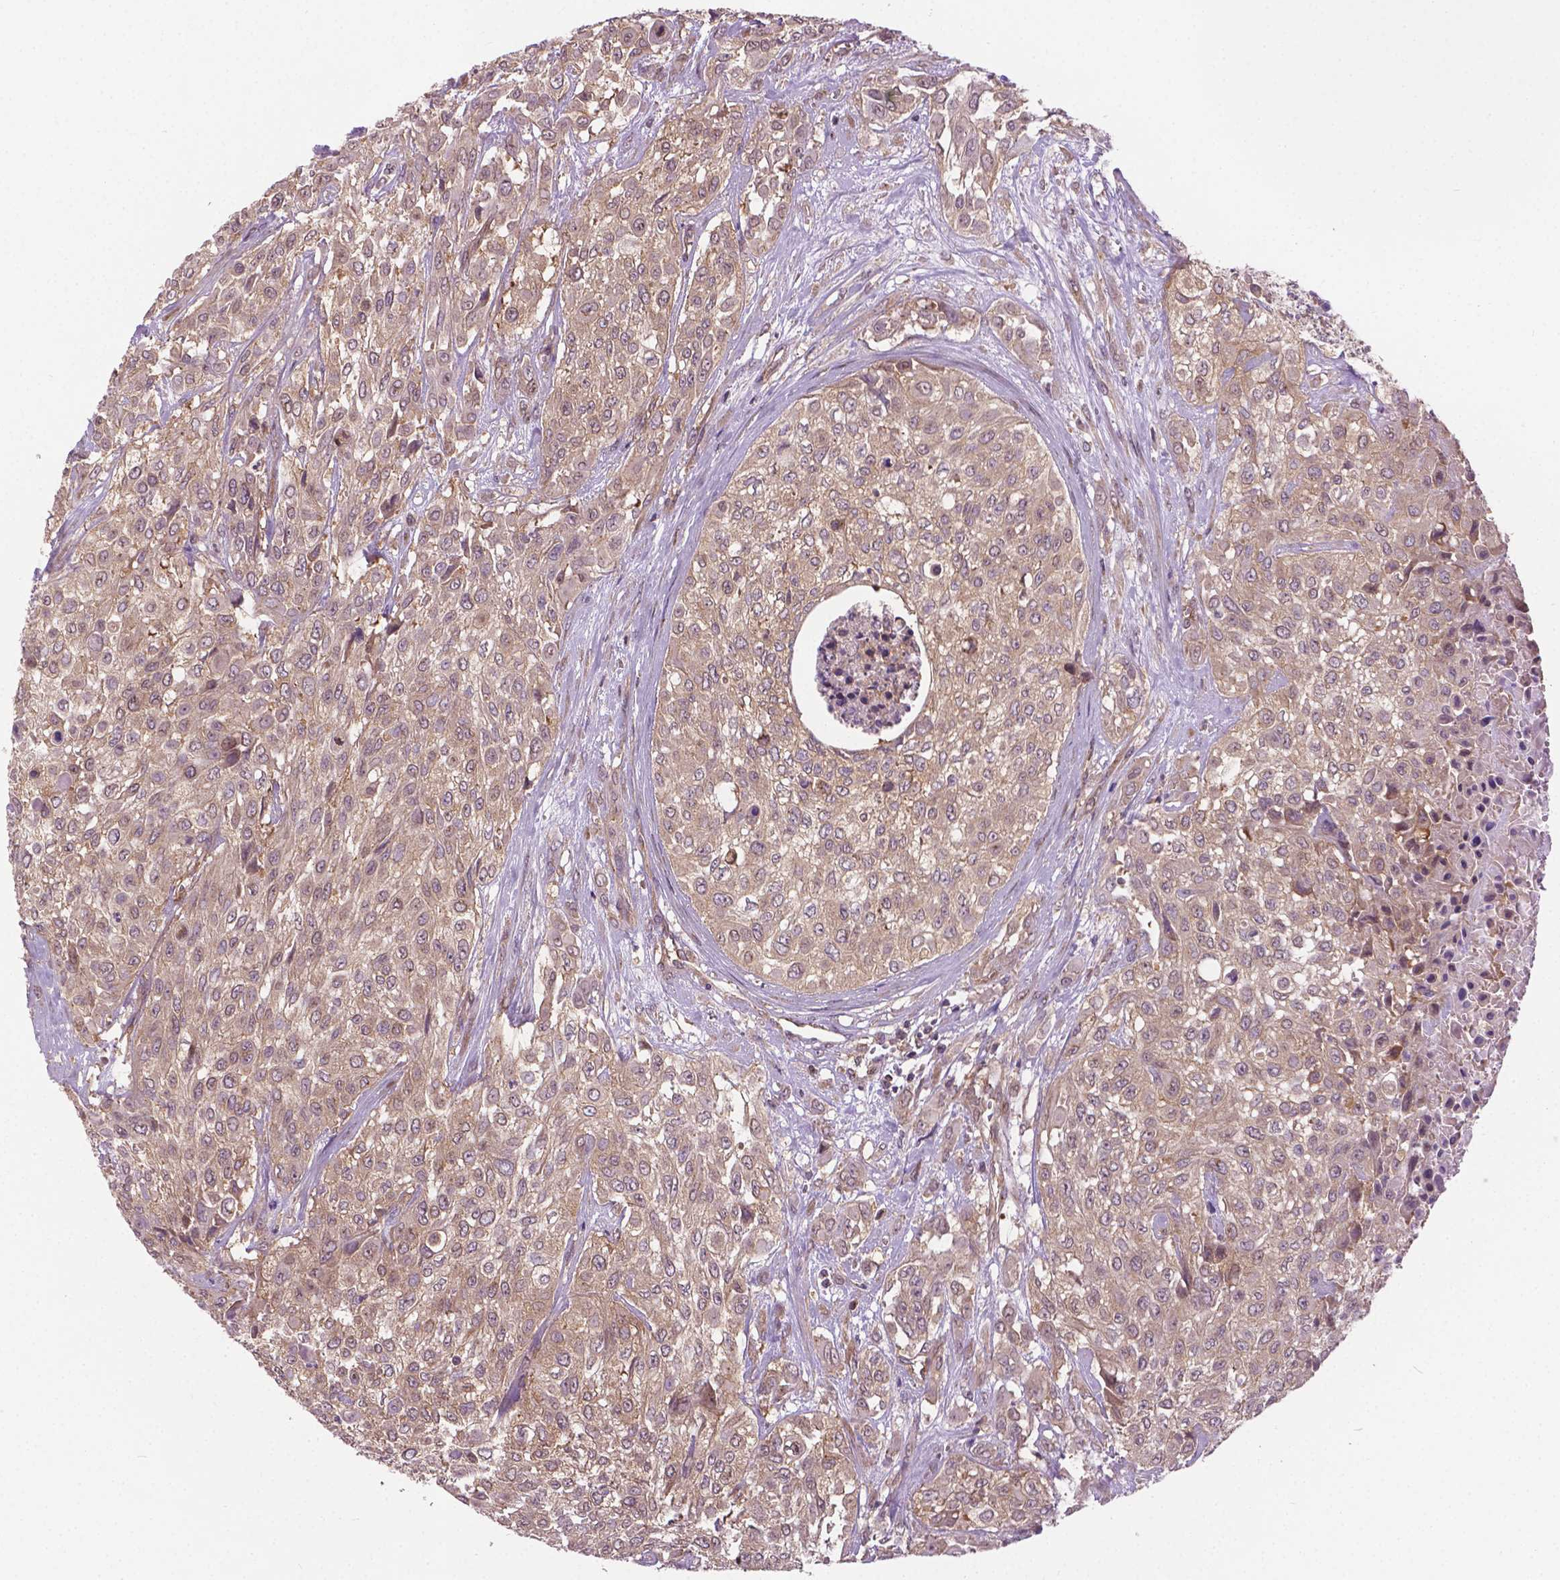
{"staining": {"intensity": "weak", "quantity": ">75%", "location": "cytoplasmic/membranous"}, "tissue": "urothelial cancer", "cell_type": "Tumor cells", "image_type": "cancer", "snomed": [{"axis": "morphology", "description": "Urothelial carcinoma, High grade"}, {"axis": "topography", "description": "Urinary bladder"}], "caption": "Immunohistochemistry (IHC) (DAB (3,3'-diaminobenzidine)) staining of human urothelial cancer displays weak cytoplasmic/membranous protein expression in about >75% of tumor cells.", "gene": "MZT1", "patient": {"sex": "male", "age": 57}}